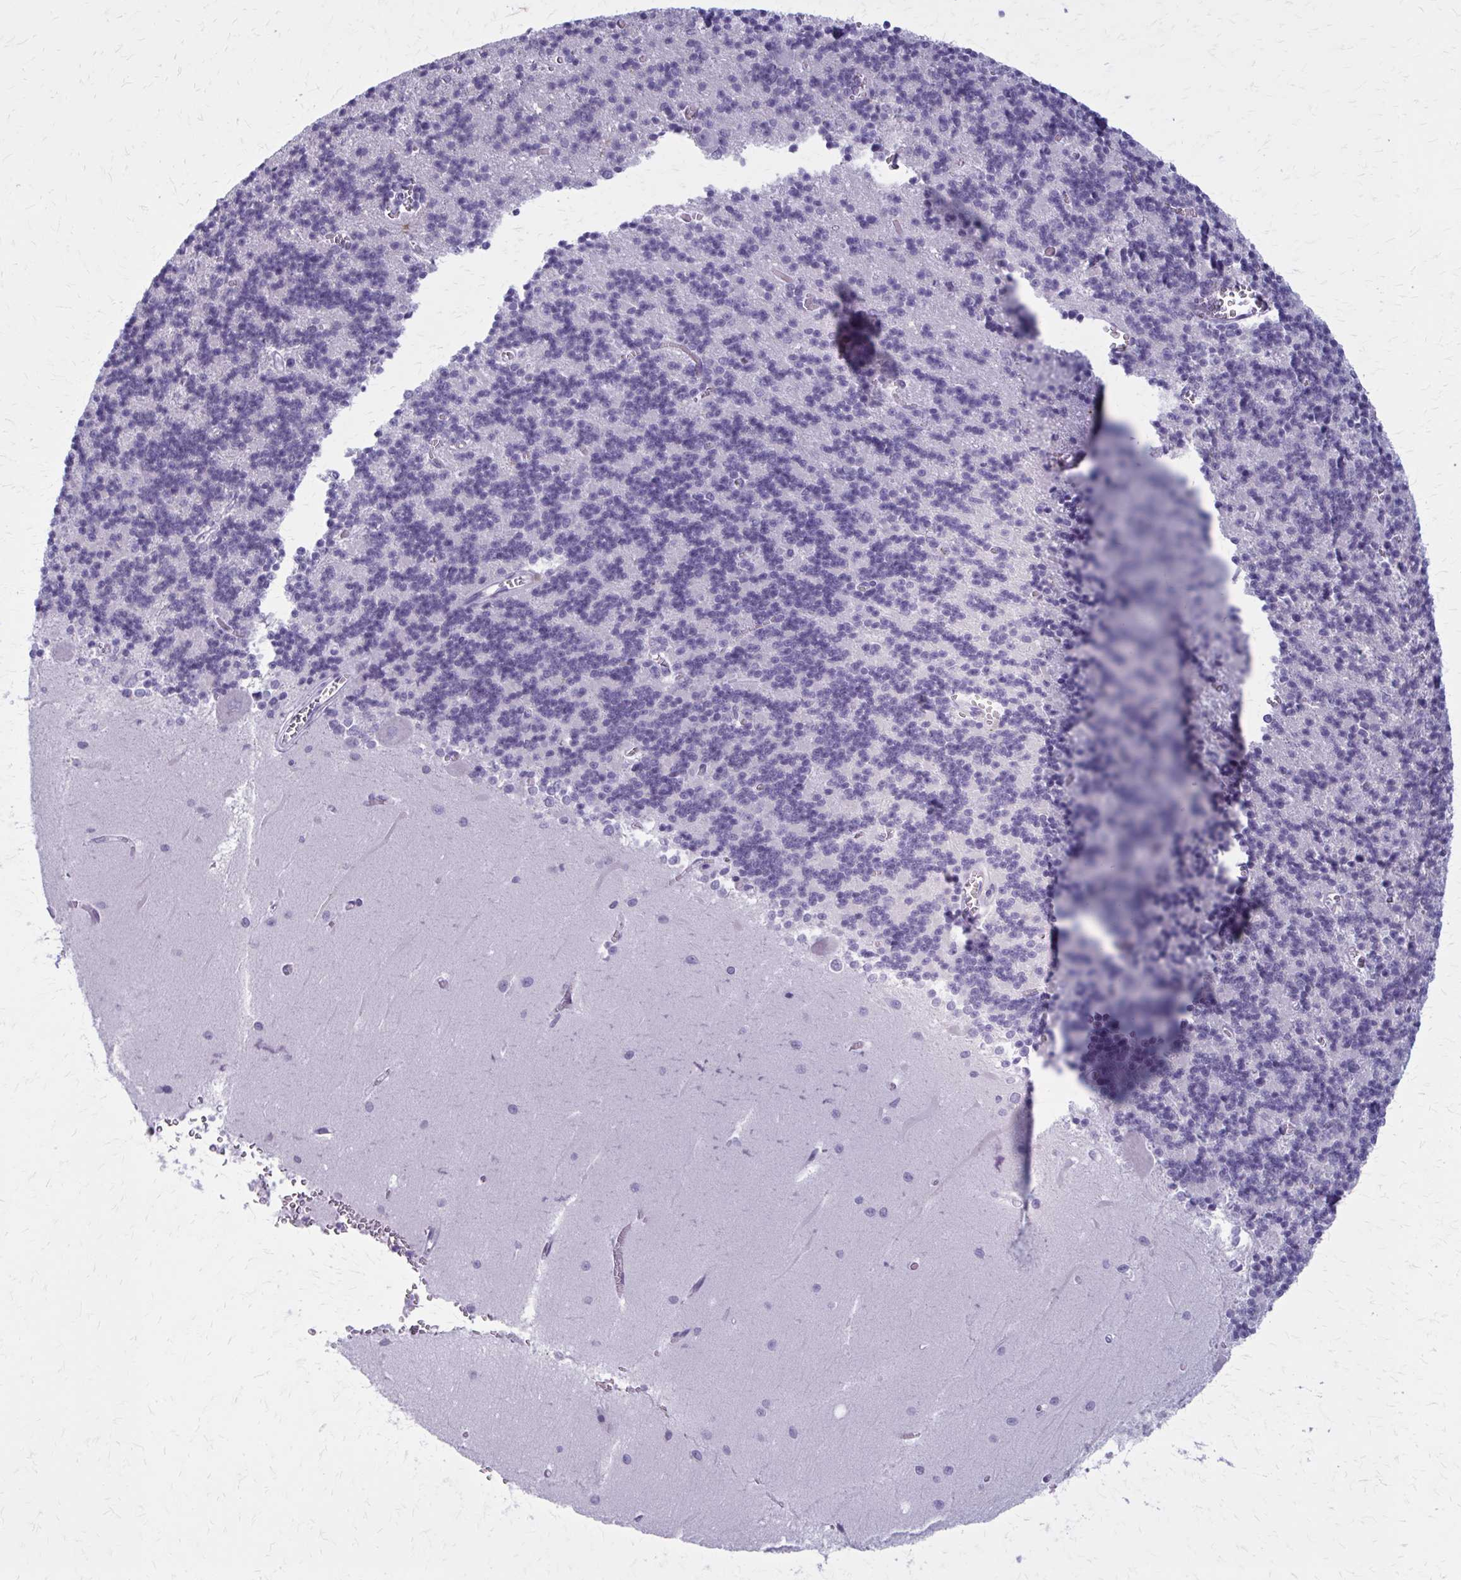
{"staining": {"intensity": "negative", "quantity": "none", "location": "none"}, "tissue": "cerebellum", "cell_type": "Cells in granular layer", "image_type": "normal", "snomed": [{"axis": "morphology", "description": "Normal tissue, NOS"}, {"axis": "topography", "description": "Cerebellum"}], "caption": "Protein analysis of normal cerebellum demonstrates no significant positivity in cells in granular layer.", "gene": "CASQ2", "patient": {"sex": "male", "age": 37}}